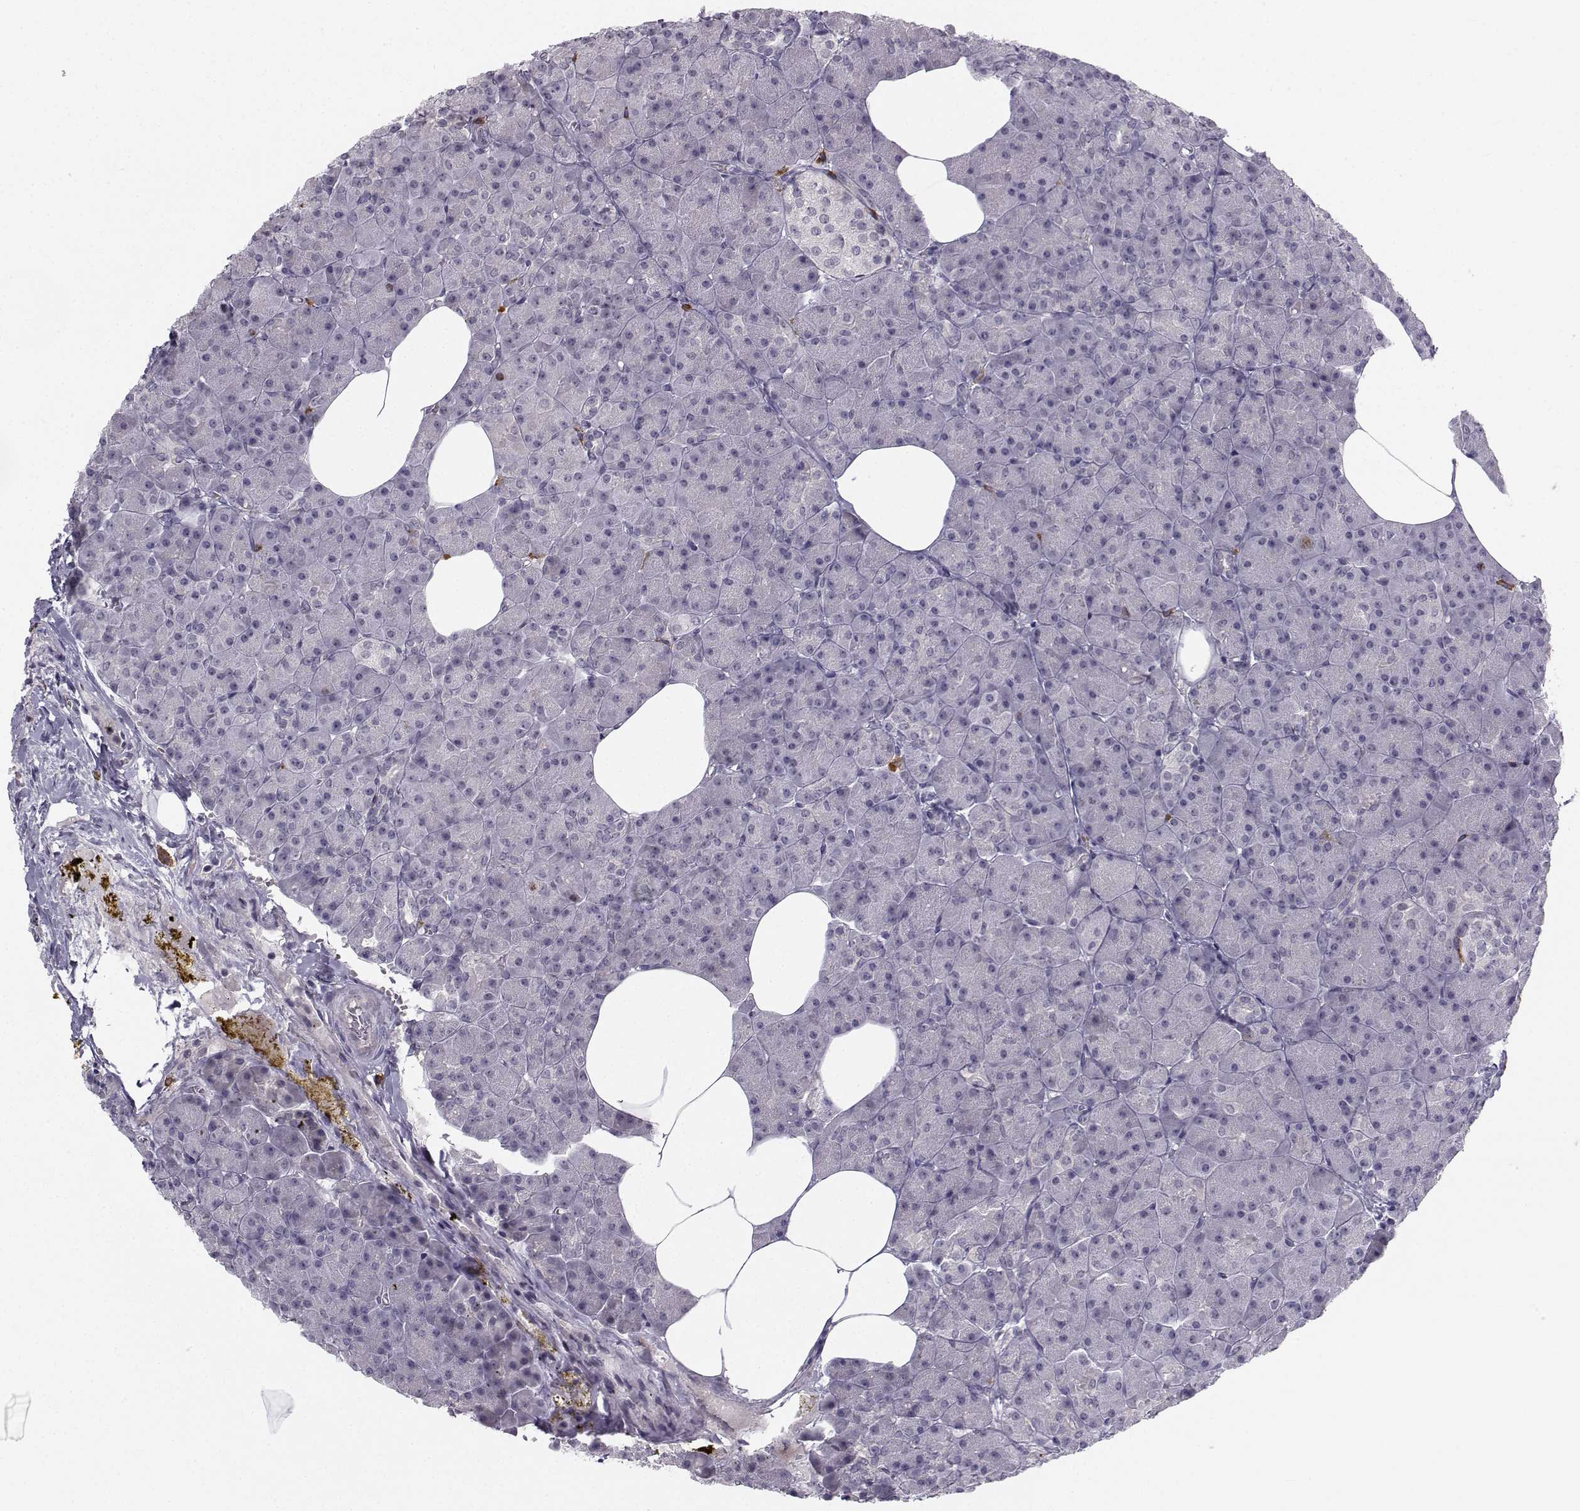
{"staining": {"intensity": "negative", "quantity": "none", "location": "none"}, "tissue": "pancreas", "cell_type": "Exocrine glandular cells", "image_type": "normal", "snomed": [{"axis": "morphology", "description": "Normal tissue, NOS"}, {"axis": "topography", "description": "Pancreas"}], "caption": "The histopathology image displays no significant staining in exocrine glandular cells of pancreas. The staining was performed using DAB (3,3'-diaminobenzidine) to visualize the protein expression in brown, while the nuclei were stained in blue with hematoxylin (Magnification: 20x).", "gene": "LRP8", "patient": {"sex": "female", "age": 45}}